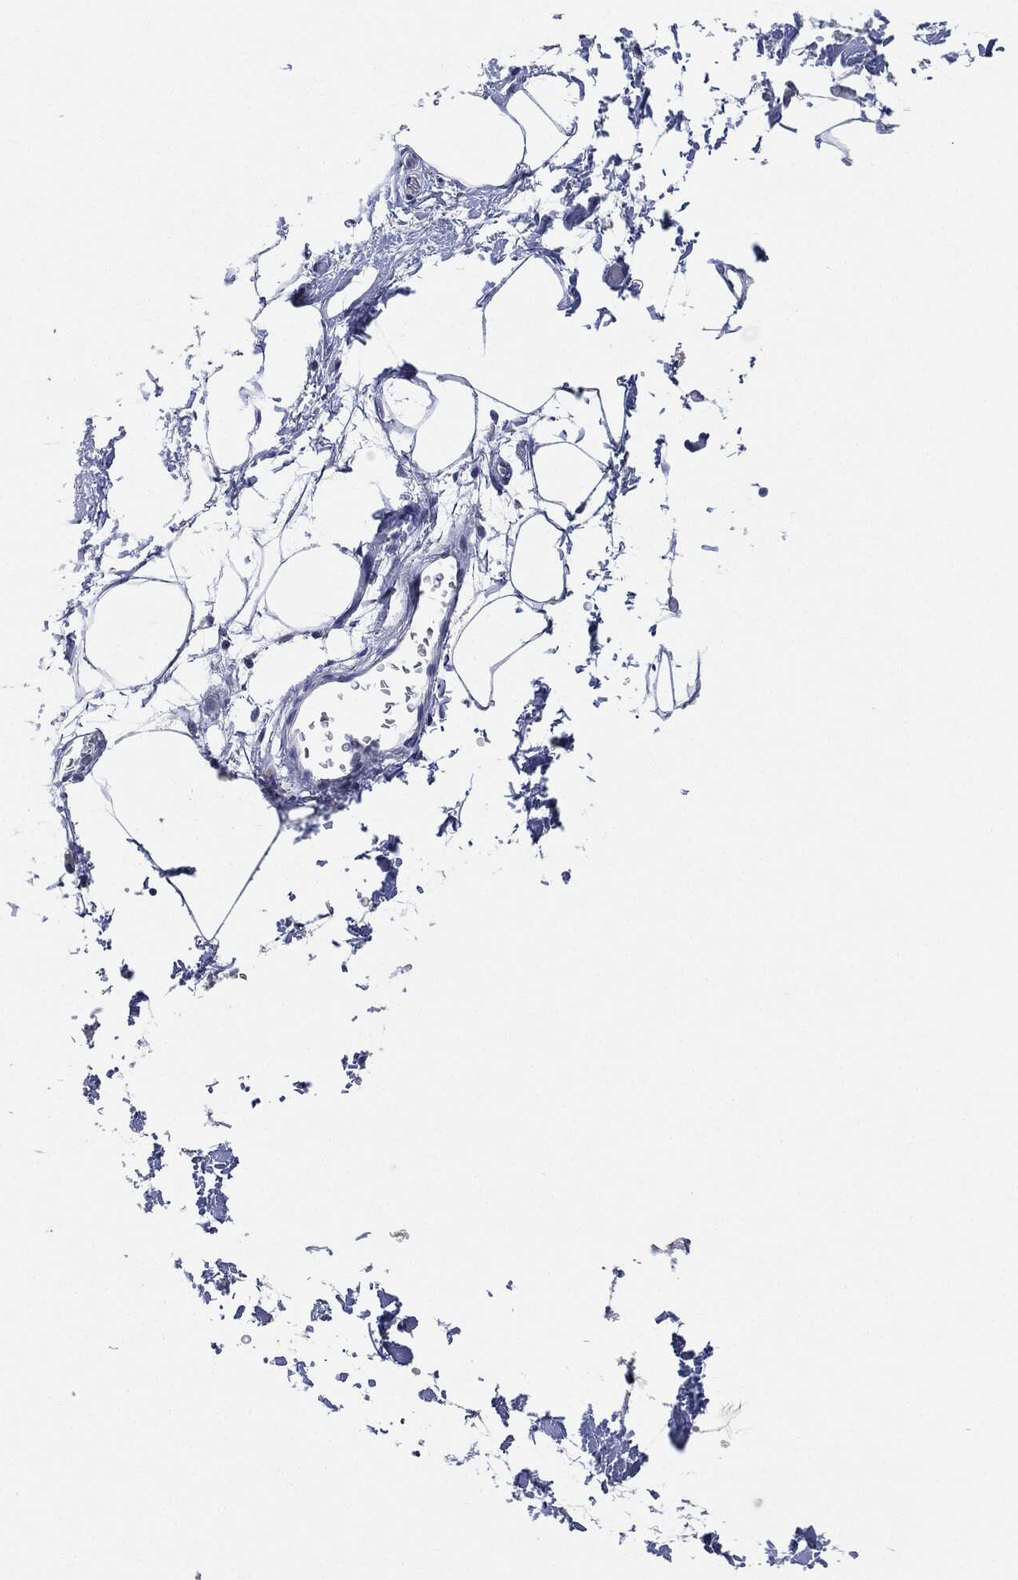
{"staining": {"intensity": "negative", "quantity": "none", "location": "none"}, "tissue": "adipose tissue", "cell_type": "Adipocytes", "image_type": "normal", "snomed": [{"axis": "morphology", "description": "Normal tissue, NOS"}, {"axis": "topography", "description": "Soft tissue"}, {"axis": "topography", "description": "Adipose tissue"}, {"axis": "topography", "description": "Vascular tissue"}, {"axis": "topography", "description": "Peripheral nerve tissue"}], "caption": "An IHC photomicrograph of normal adipose tissue is shown. There is no staining in adipocytes of adipose tissue. Nuclei are stained in blue.", "gene": "NTRK1", "patient": {"sex": "male", "age": 68}}